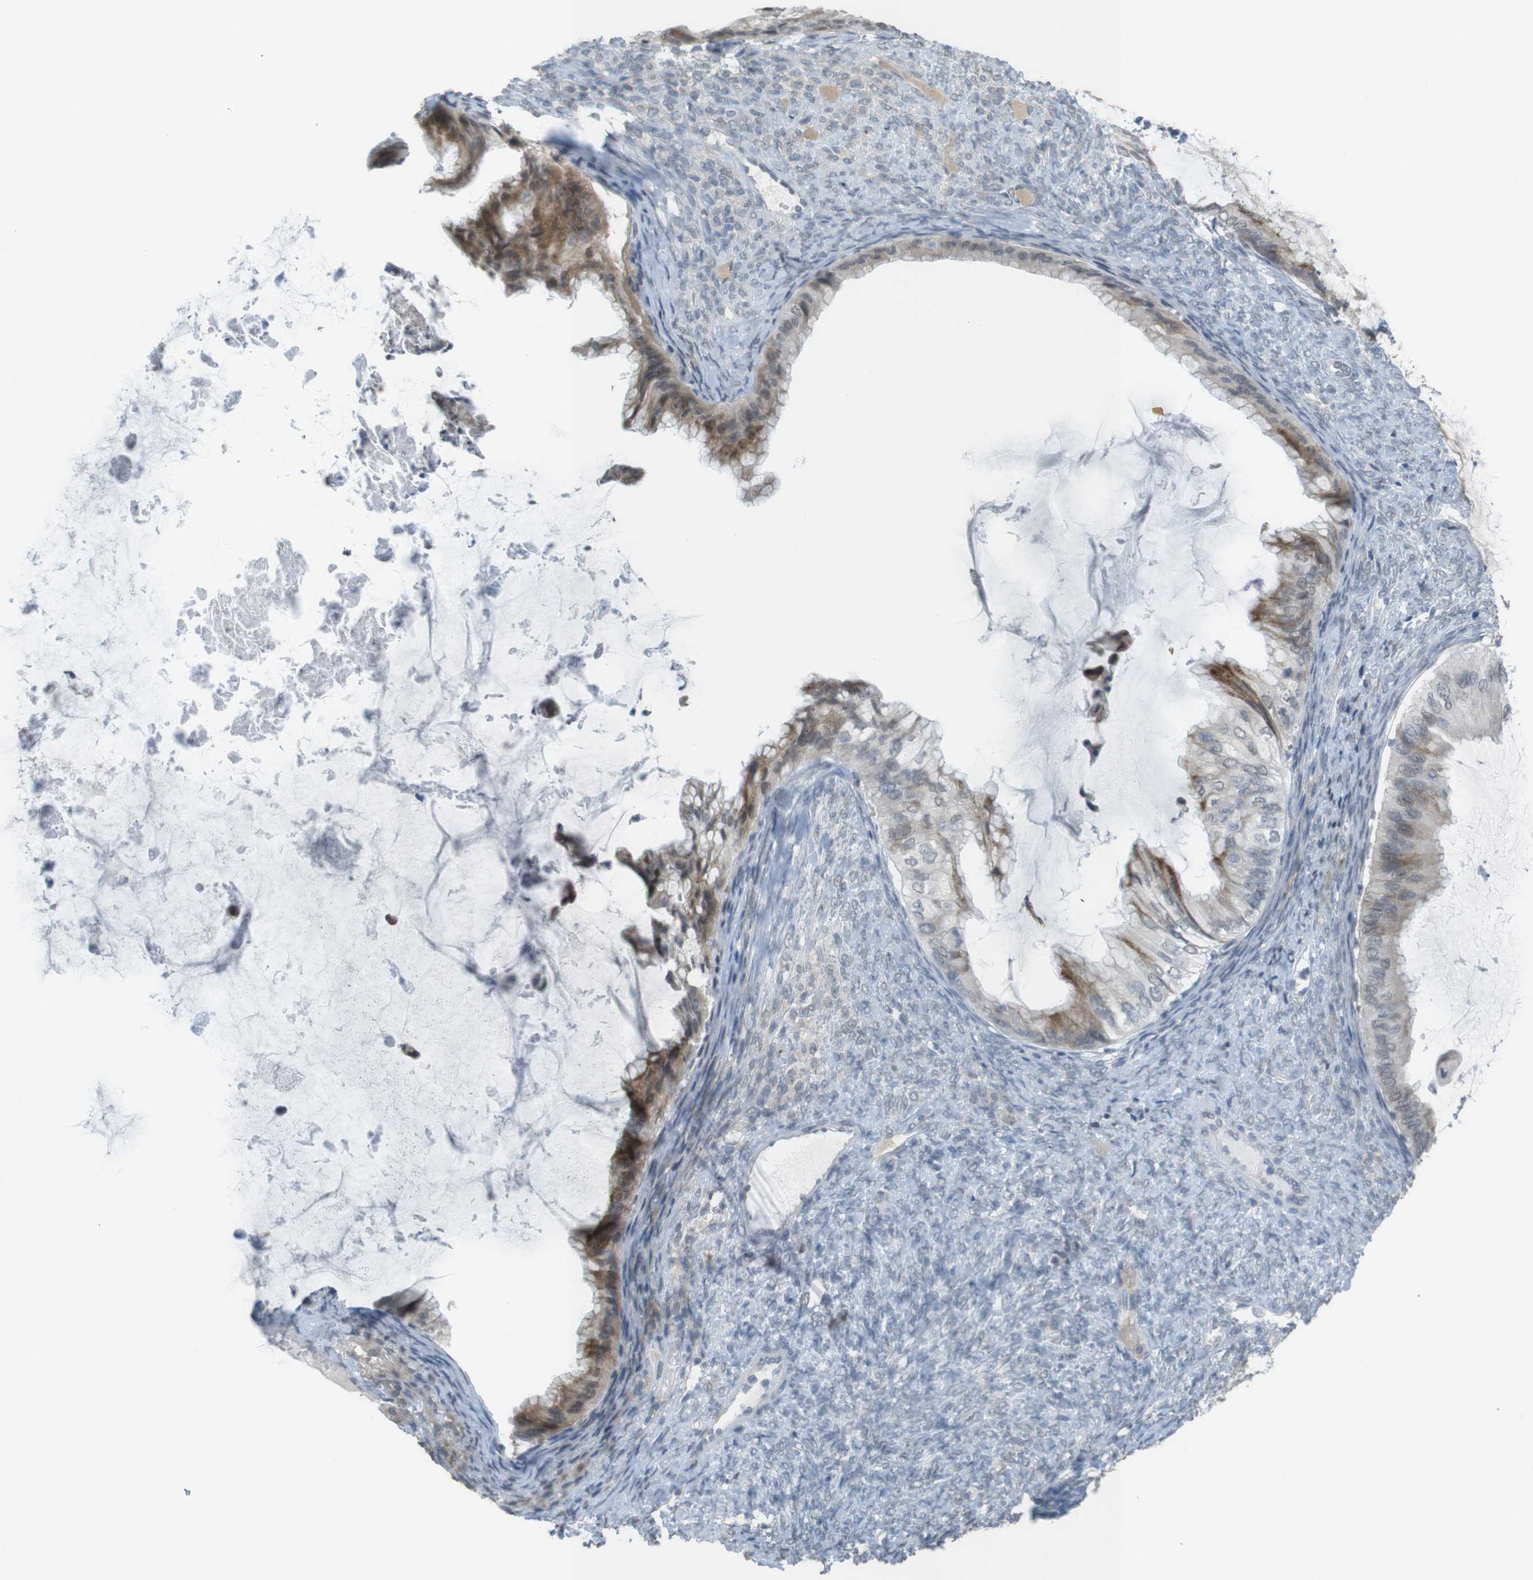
{"staining": {"intensity": "moderate", "quantity": ">75%", "location": "cytoplasmic/membranous"}, "tissue": "ovarian cancer", "cell_type": "Tumor cells", "image_type": "cancer", "snomed": [{"axis": "morphology", "description": "Cystadenocarcinoma, mucinous, NOS"}, {"axis": "topography", "description": "Ovary"}], "caption": "Protein expression by immunohistochemistry demonstrates moderate cytoplasmic/membranous expression in about >75% of tumor cells in ovarian cancer (mucinous cystadenocarcinoma).", "gene": "FZD10", "patient": {"sex": "female", "age": 61}}